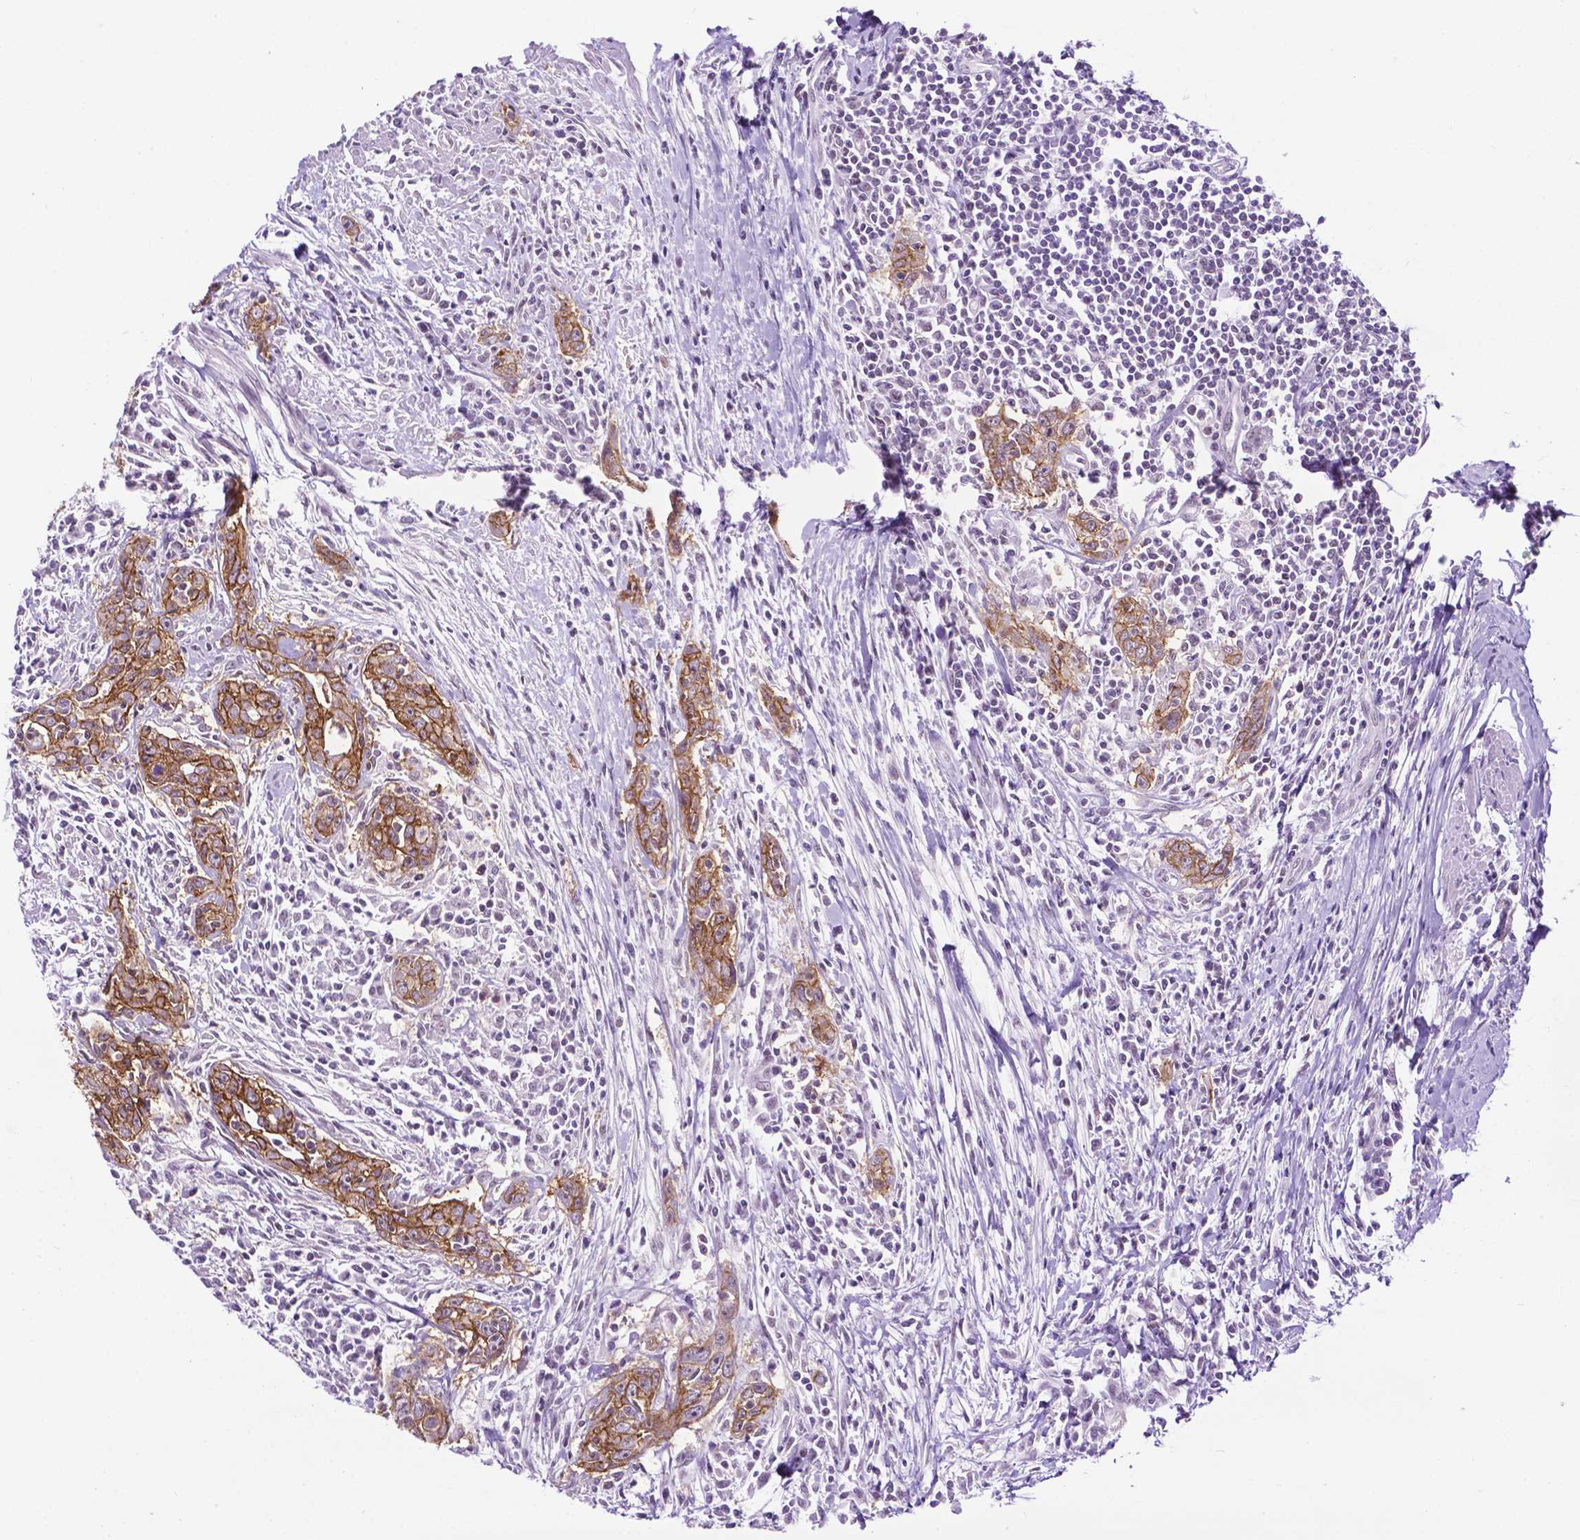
{"staining": {"intensity": "moderate", "quantity": ">75%", "location": "cytoplasmic/membranous"}, "tissue": "urothelial cancer", "cell_type": "Tumor cells", "image_type": "cancer", "snomed": [{"axis": "morphology", "description": "Urothelial carcinoma, High grade"}, {"axis": "topography", "description": "Urinary bladder"}], "caption": "Human urothelial cancer stained with a protein marker reveals moderate staining in tumor cells.", "gene": "TACSTD2", "patient": {"sex": "male", "age": 83}}